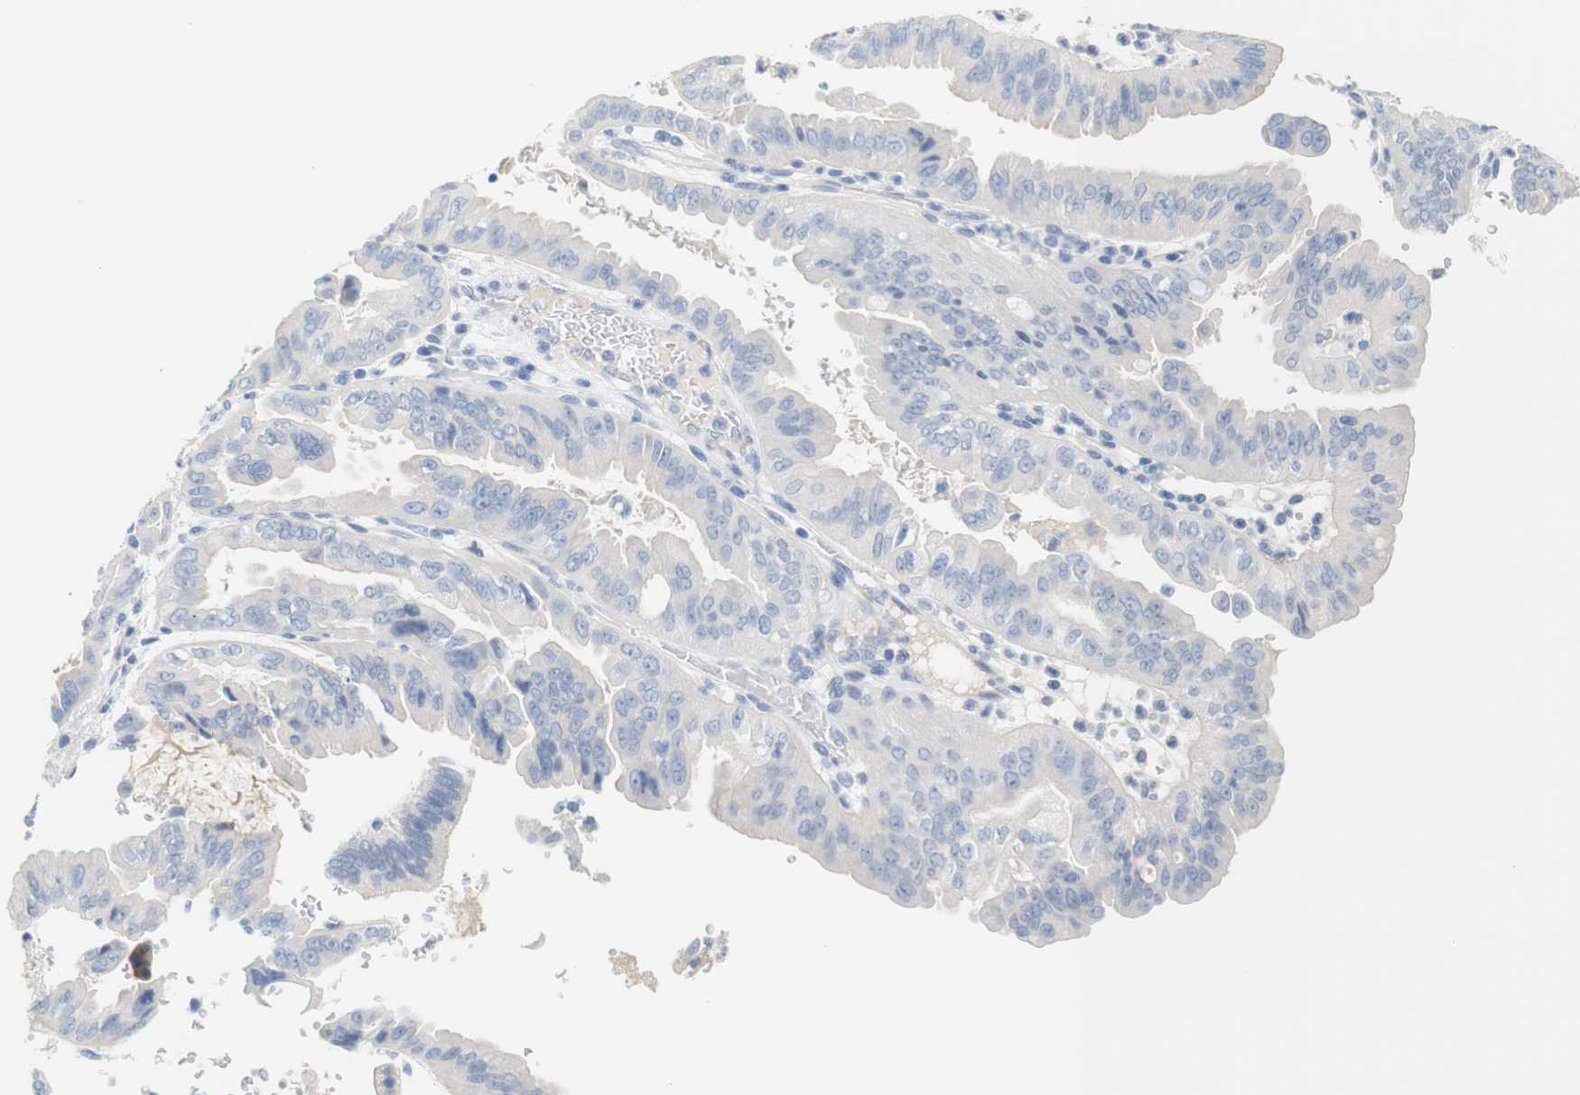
{"staining": {"intensity": "negative", "quantity": "none", "location": "none"}, "tissue": "pancreatic cancer", "cell_type": "Tumor cells", "image_type": "cancer", "snomed": [{"axis": "morphology", "description": "Adenocarcinoma, NOS"}, {"axis": "topography", "description": "Pancreas"}], "caption": "This is an IHC image of pancreatic cancer (adenocarcinoma). There is no expression in tumor cells.", "gene": "RGS9", "patient": {"sex": "male", "age": 70}}